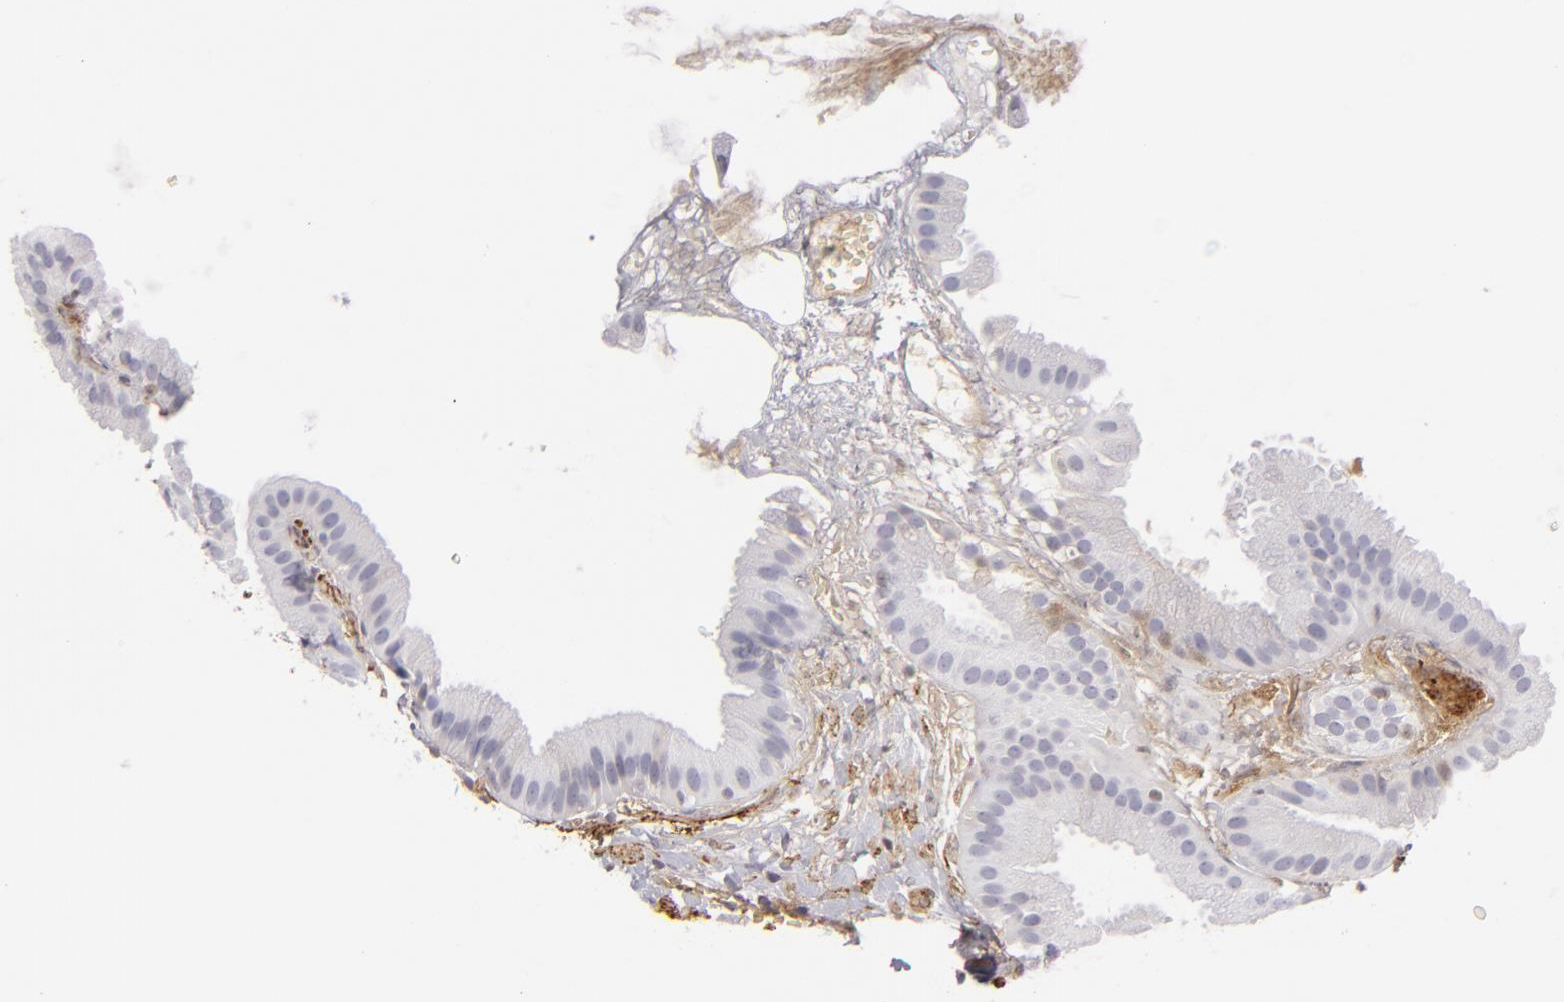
{"staining": {"intensity": "negative", "quantity": "none", "location": "none"}, "tissue": "gallbladder", "cell_type": "Glandular cells", "image_type": "normal", "snomed": [{"axis": "morphology", "description": "Normal tissue, NOS"}, {"axis": "topography", "description": "Gallbladder"}], "caption": "A micrograph of human gallbladder is negative for staining in glandular cells. (DAB (3,3'-diaminobenzidine) immunohistochemistry with hematoxylin counter stain).", "gene": "MCAM", "patient": {"sex": "female", "age": 63}}